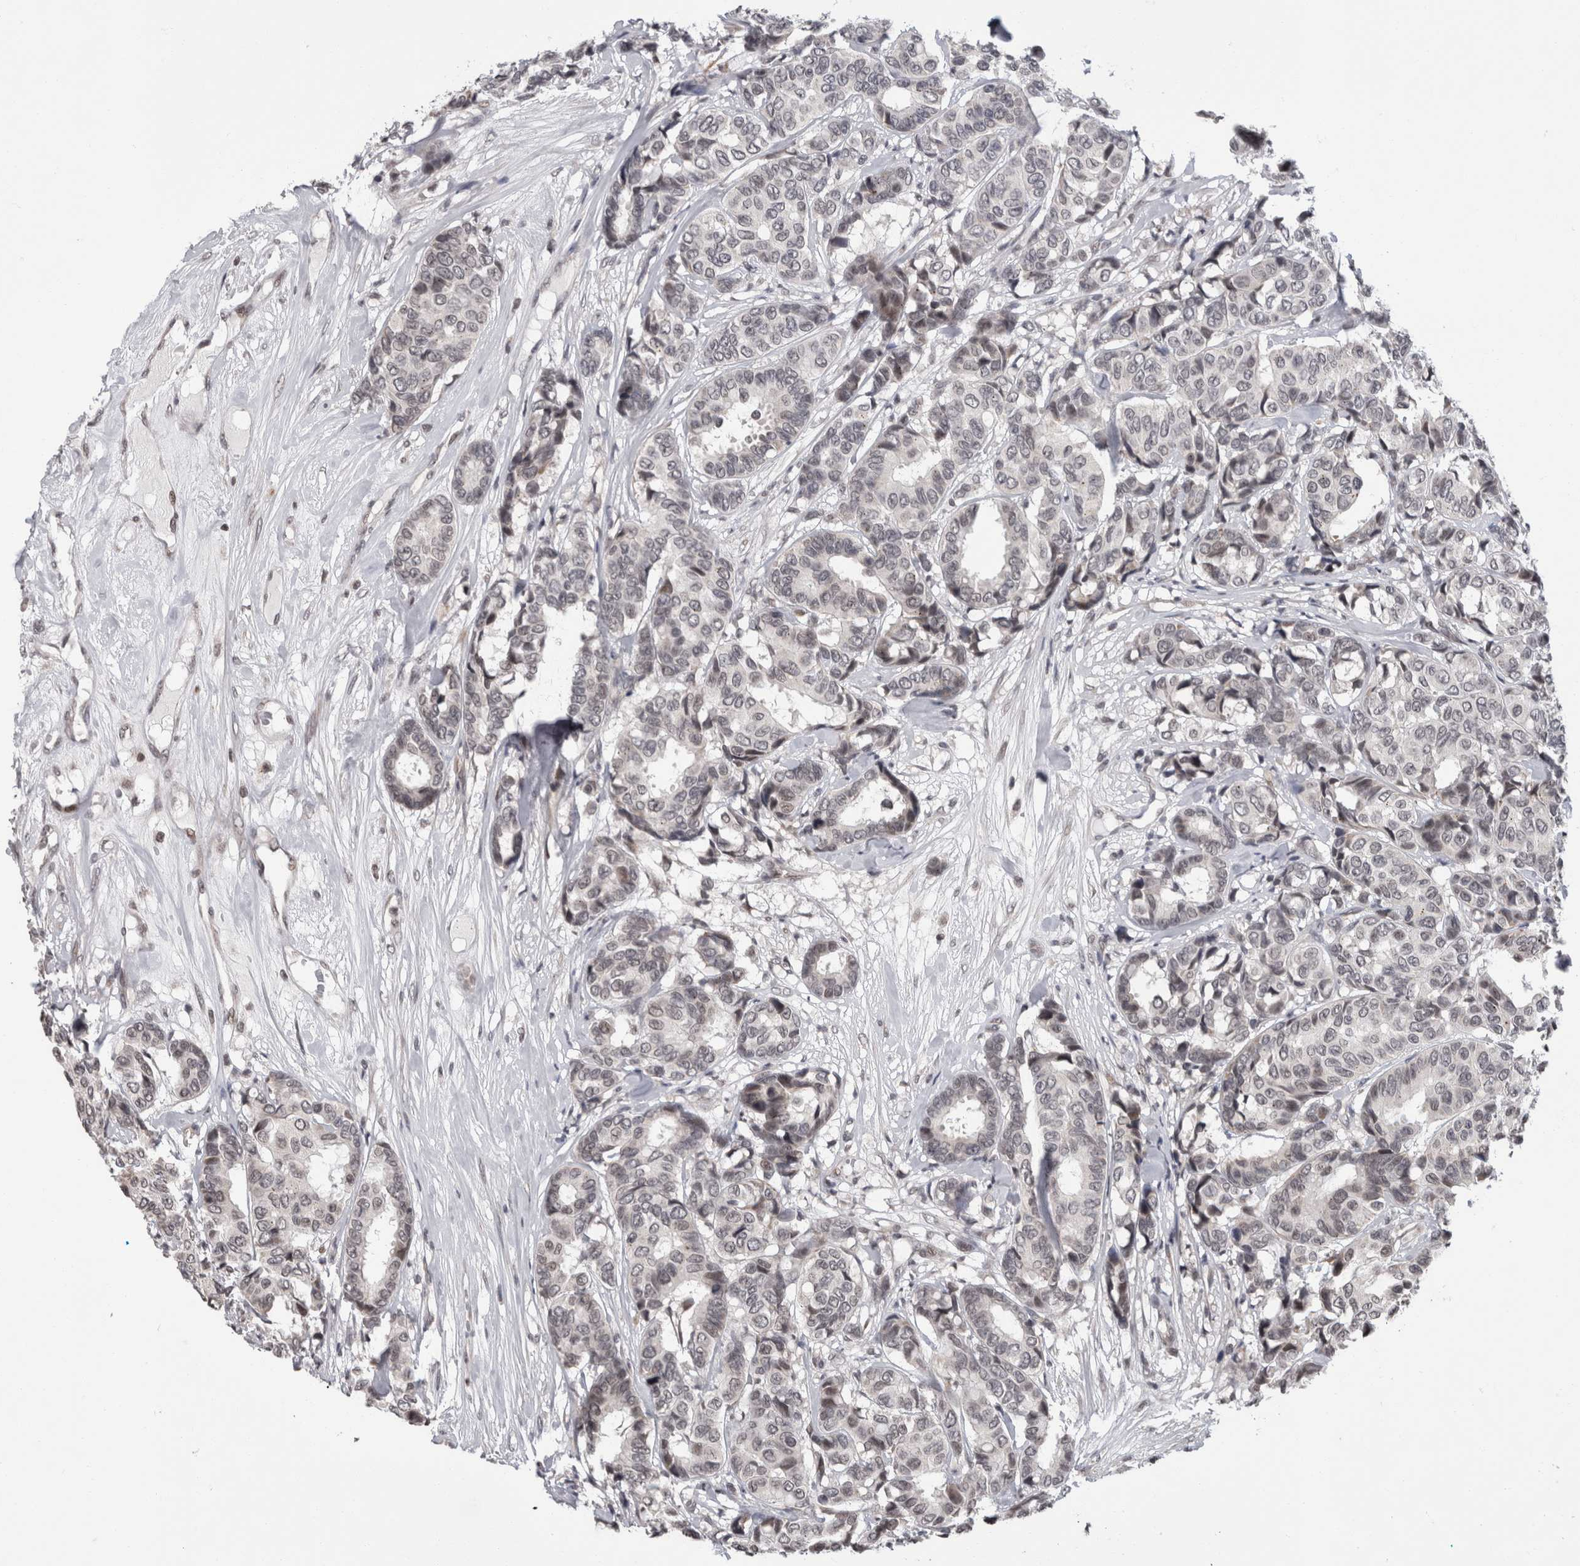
{"staining": {"intensity": "negative", "quantity": "none", "location": "none"}, "tissue": "breast cancer", "cell_type": "Tumor cells", "image_type": "cancer", "snomed": [{"axis": "morphology", "description": "Duct carcinoma"}, {"axis": "topography", "description": "Breast"}], "caption": "Breast cancer was stained to show a protein in brown. There is no significant staining in tumor cells.", "gene": "ZBTB11", "patient": {"sex": "female", "age": 87}}